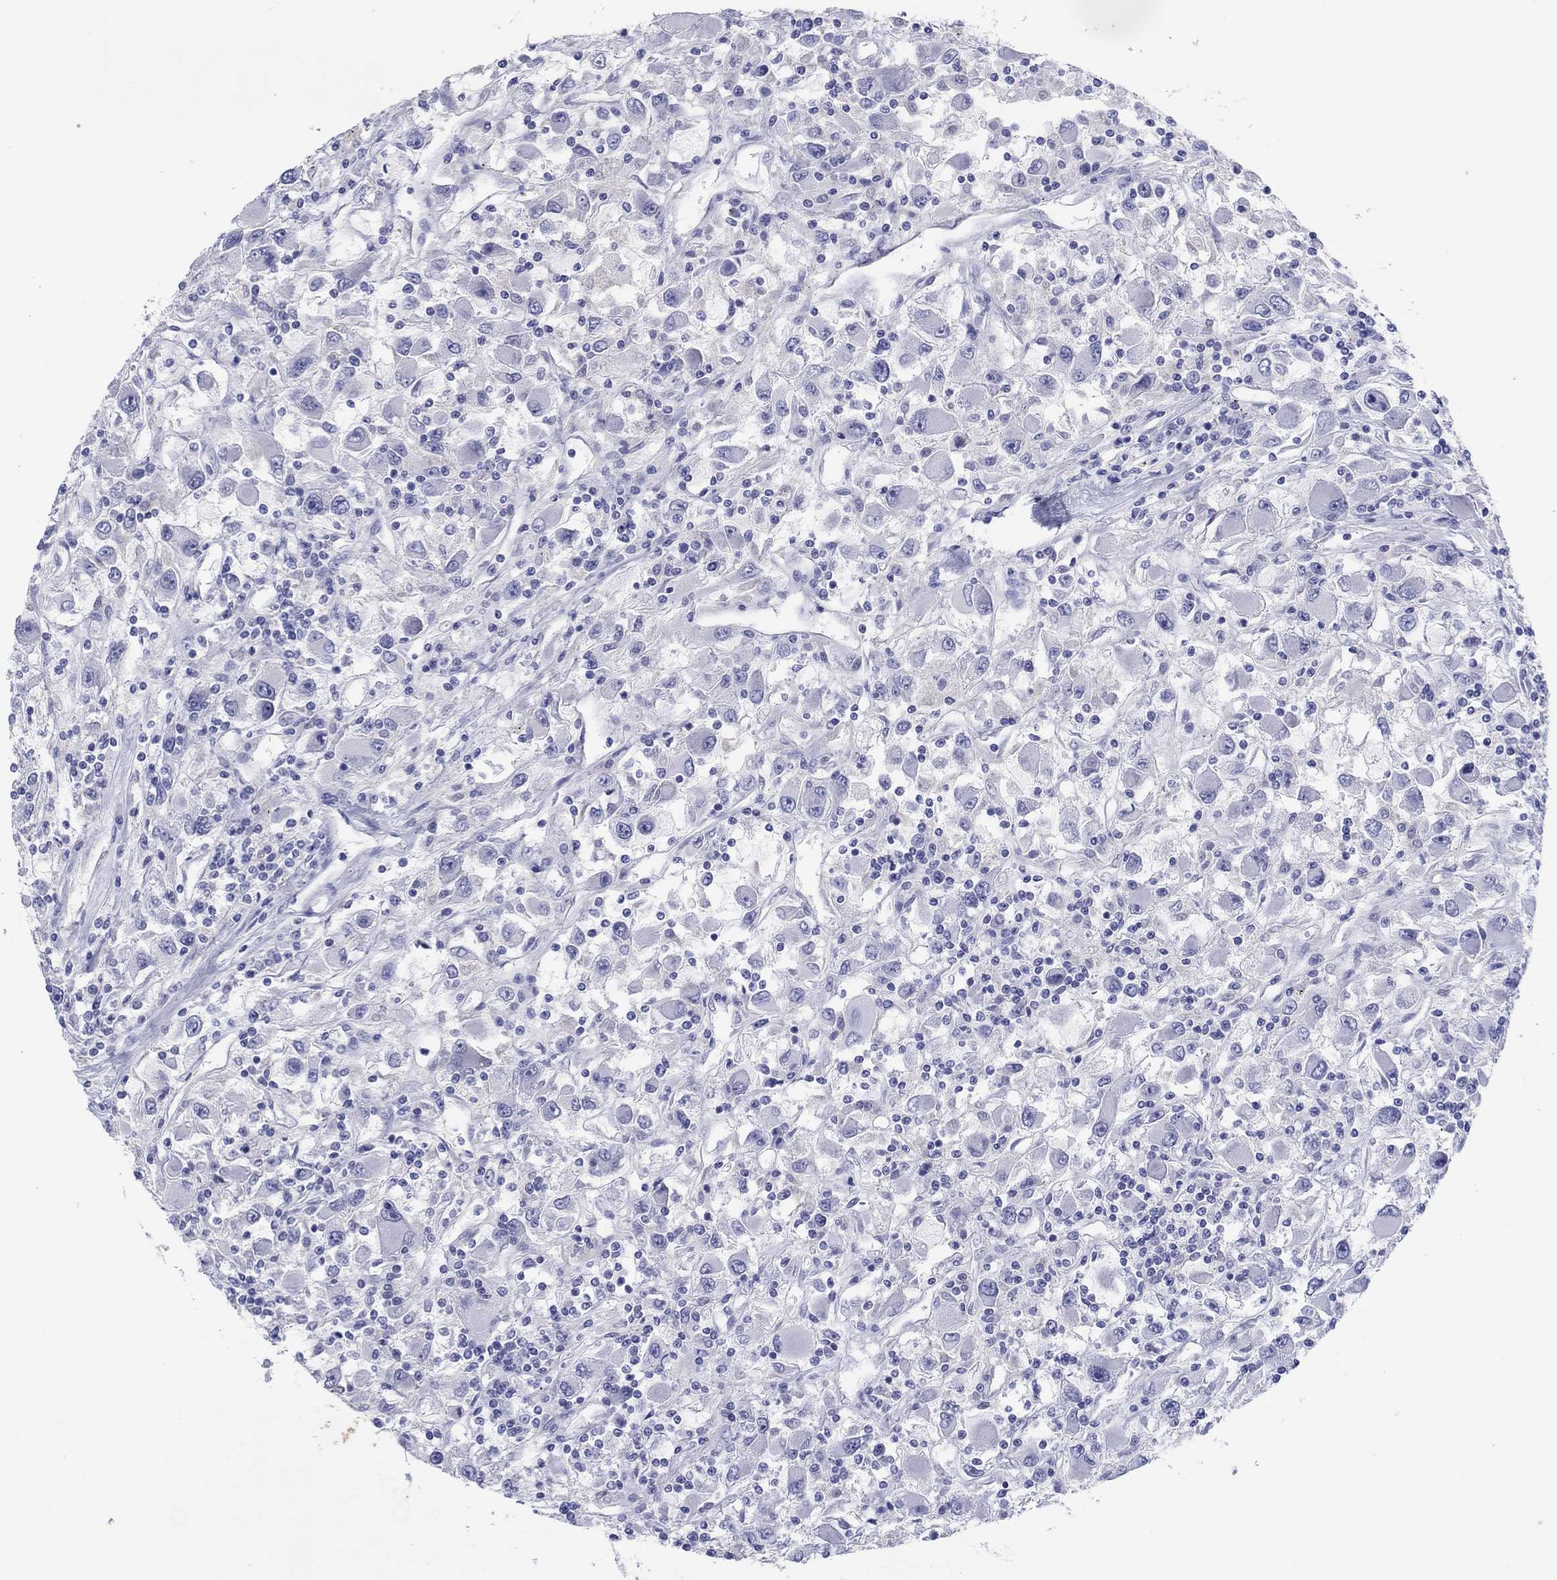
{"staining": {"intensity": "negative", "quantity": "none", "location": "none"}, "tissue": "renal cancer", "cell_type": "Tumor cells", "image_type": "cancer", "snomed": [{"axis": "morphology", "description": "Adenocarcinoma, NOS"}, {"axis": "topography", "description": "Kidney"}], "caption": "A photomicrograph of renal adenocarcinoma stained for a protein displays no brown staining in tumor cells.", "gene": "ERICH3", "patient": {"sex": "female", "age": 67}}